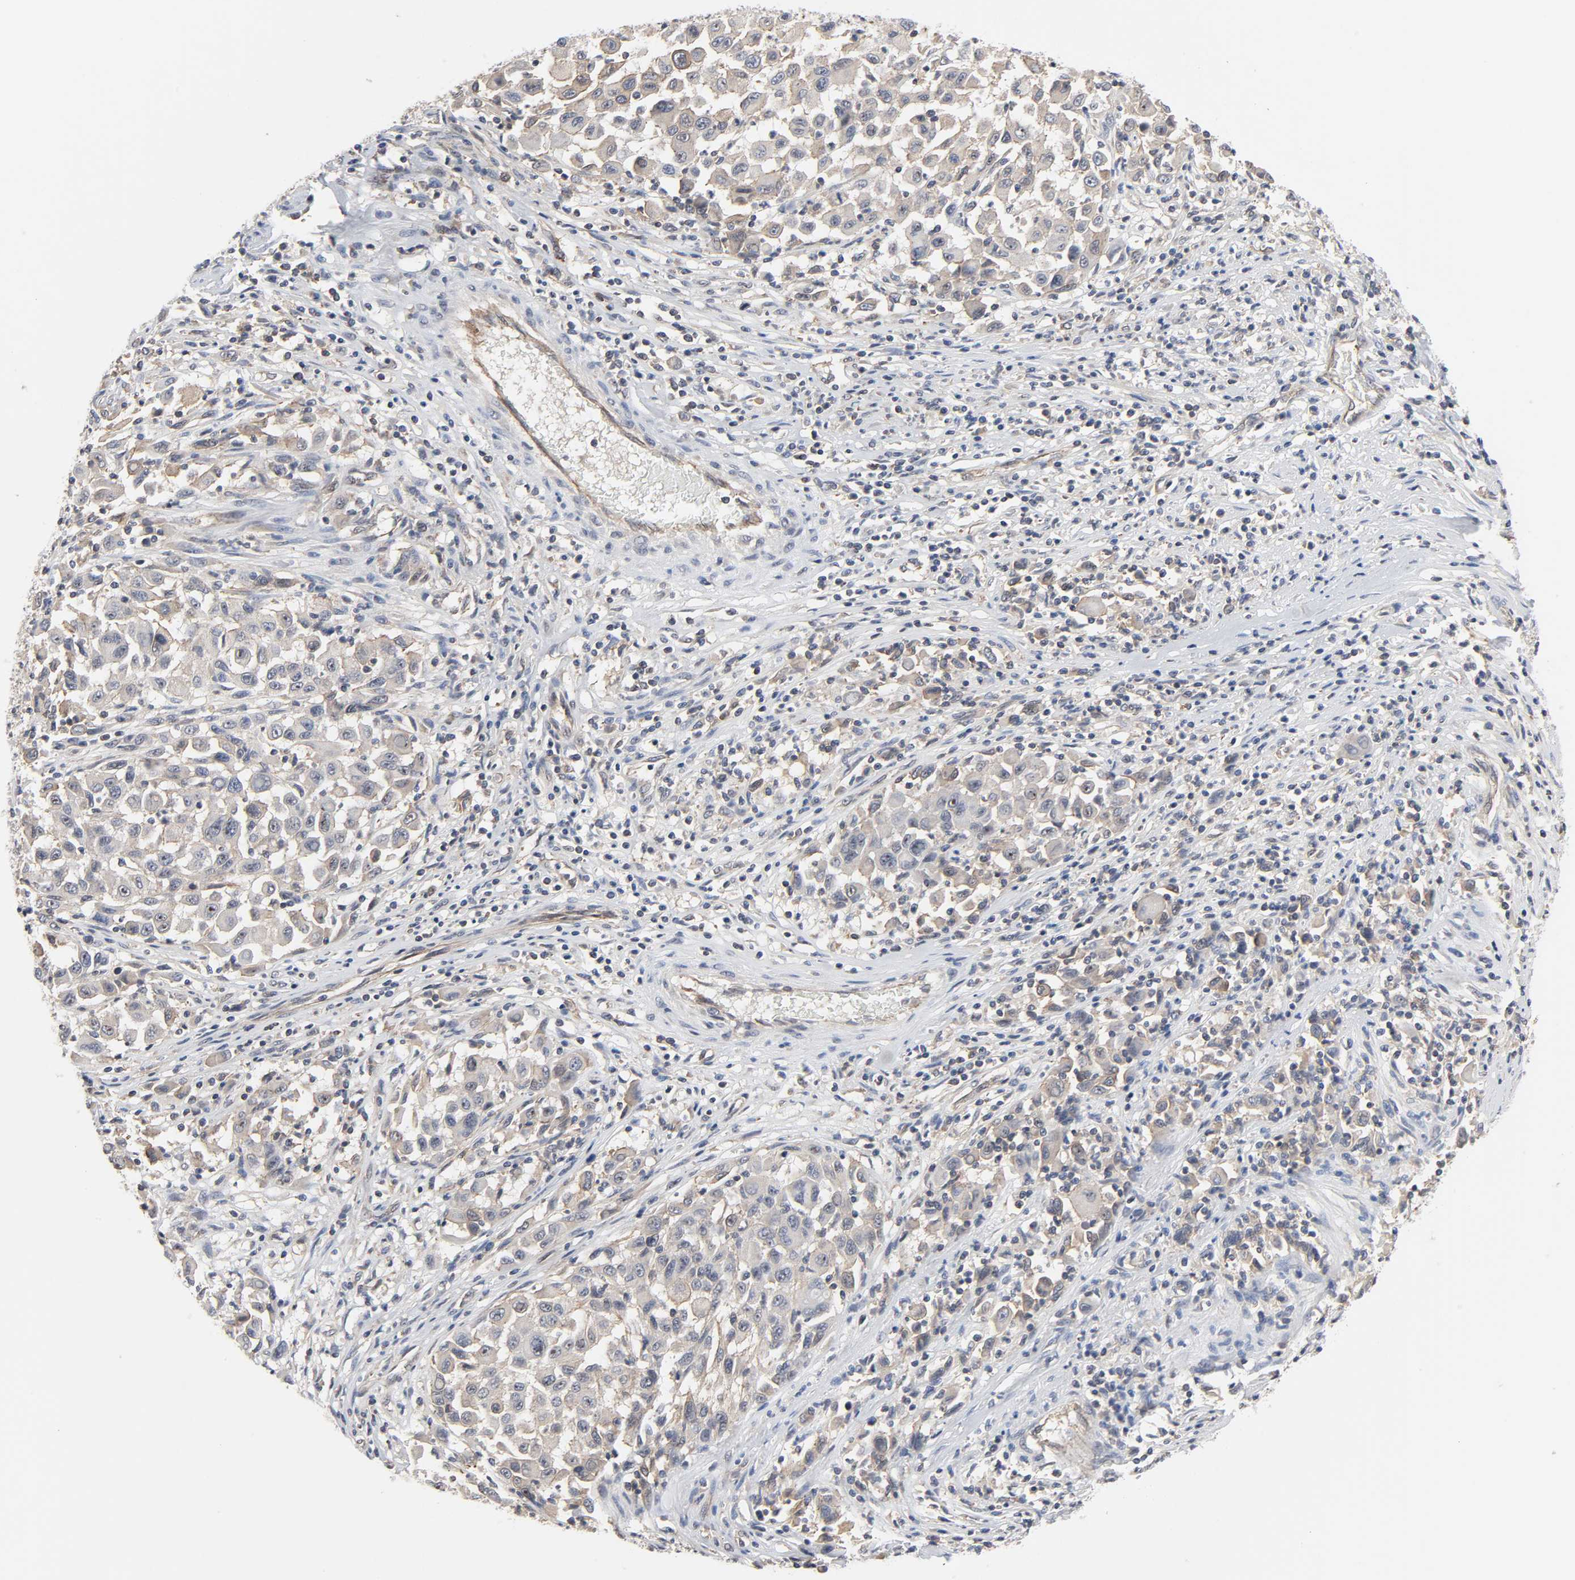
{"staining": {"intensity": "weak", "quantity": ">75%", "location": "cytoplasmic/membranous,nuclear"}, "tissue": "melanoma", "cell_type": "Tumor cells", "image_type": "cancer", "snomed": [{"axis": "morphology", "description": "Malignant melanoma, Metastatic site"}, {"axis": "topography", "description": "Lymph node"}], "caption": "Immunohistochemistry (IHC) image of human melanoma stained for a protein (brown), which displays low levels of weak cytoplasmic/membranous and nuclear positivity in about >75% of tumor cells.", "gene": "DDX10", "patient": {"sex": "male", "age": 61}}